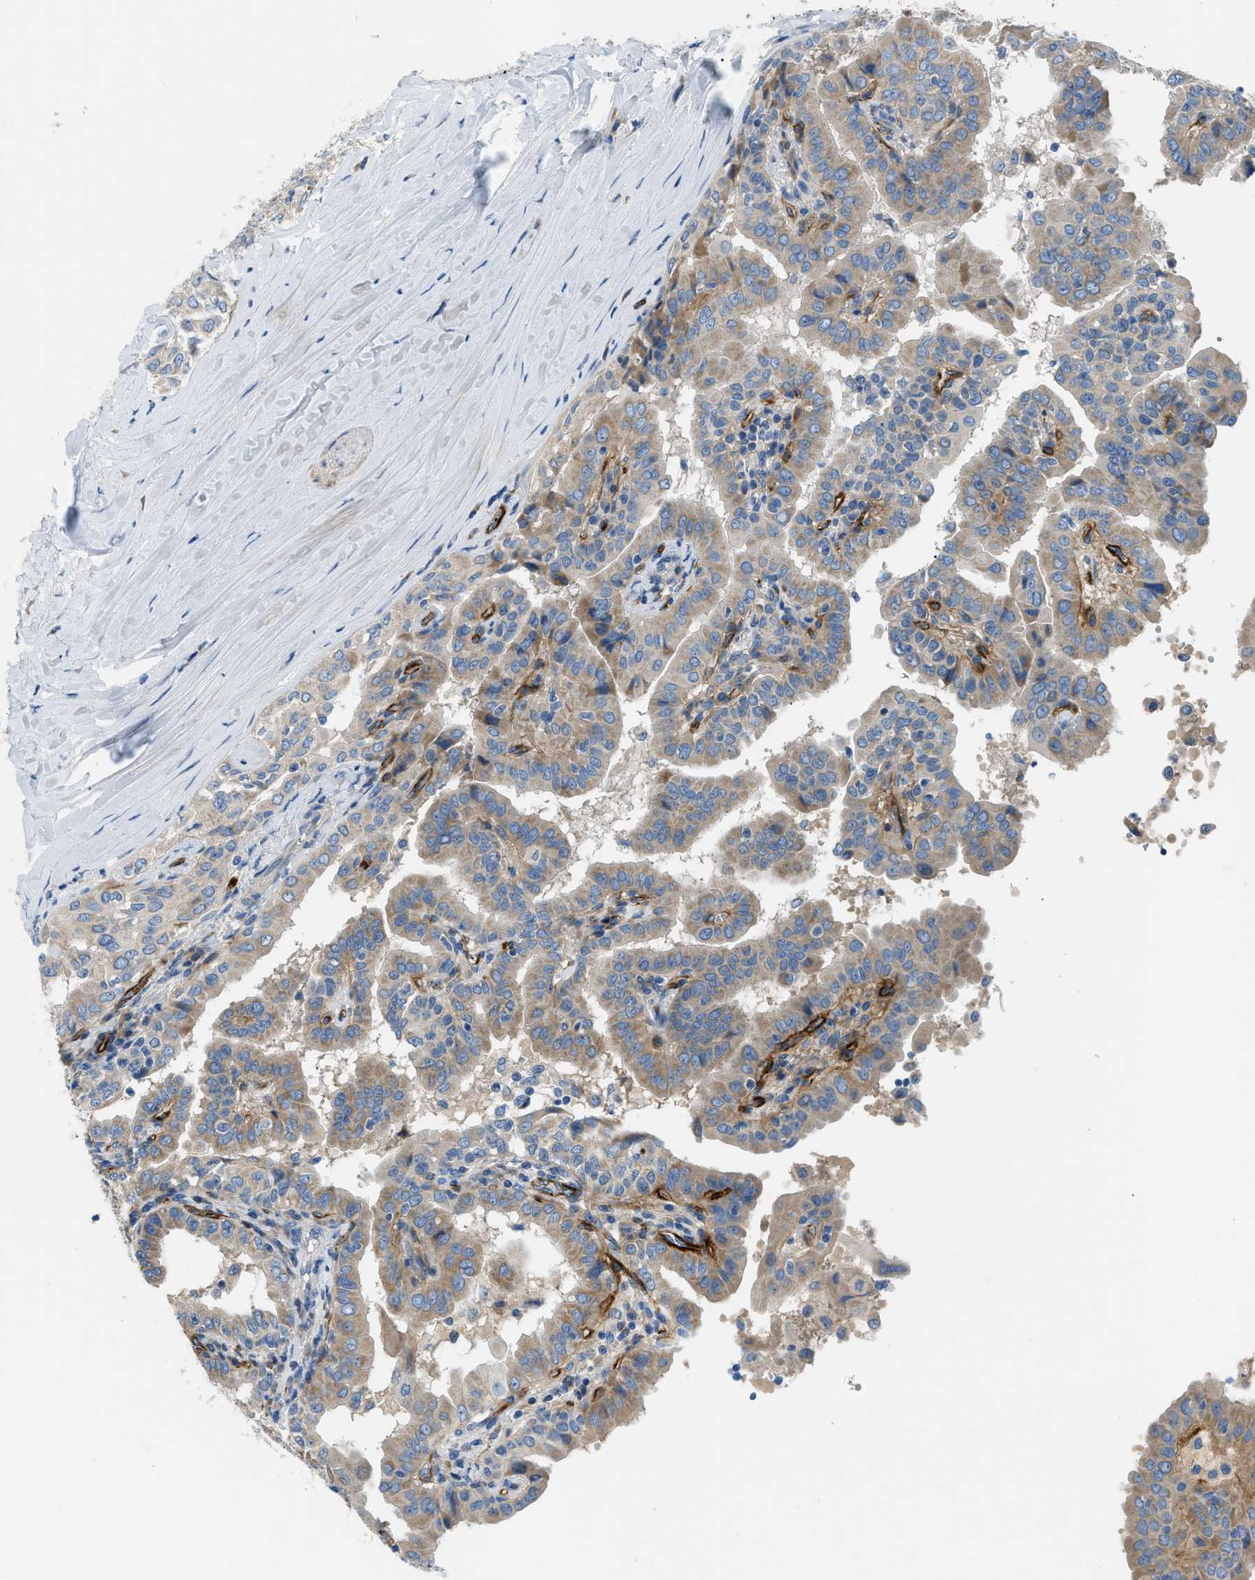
{"staining": {"intensity": "moderate", "quantity": ">75%", "location": "cytoplasmic/membranous"}, "tissue": "thyroid cancer", "cell_type": "Tumor cells", "image_type": "cancer", "snomed": [{"axis": "morphology", "description": "Papillary adenocarcinoma, NOS"}, {"axis": "topography", "description": "Thyroid gland"}], "caption": "High-magnification brightfield microscopy of thyroid papillary adenocarcinoma stained with DAB (3,3'-diaminobenzidine) (brown) and counterstained with hematoxylin (blue). tumor cells exhibit moderate cytoplasmic/membranous expression is present in approximately>75% of cells.", "gene": "COL15A1", "patient": {"sex": "male", "age": 33}}